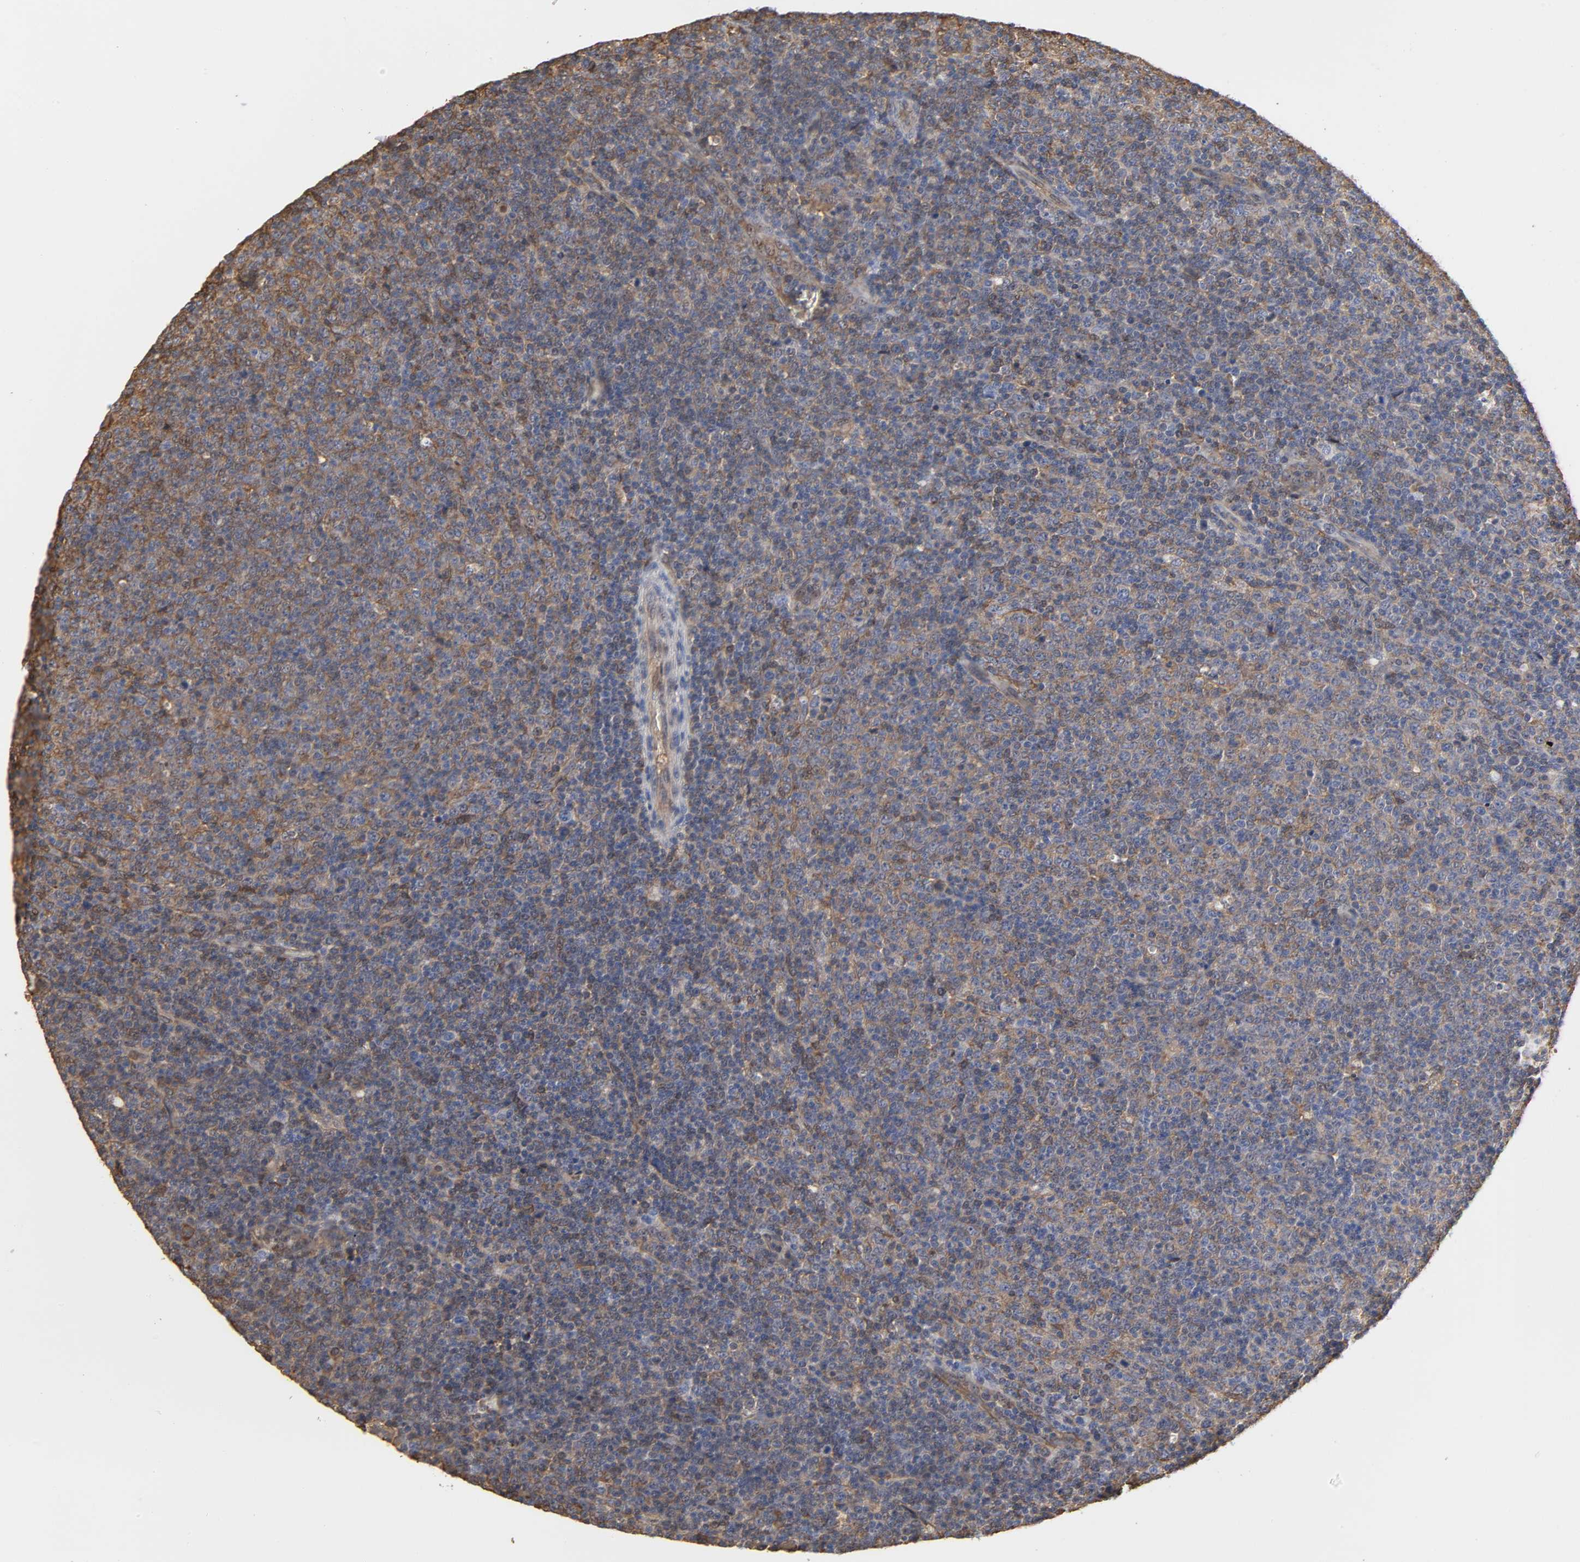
{"staining": {"intensity": "weak", "quantity": ">75%", "location": "cytoplasmic/membranous"}, "tissue": "lymphoma", "cell_type": "Tumor cells", "image_type": "cancer", "snomed": [{"axis": "morphology", "description": "Malignant lymphoma, non-Hodgkin's type, Low grade"}, {"axis": "topography", "description": "Lymph node"}], "caption": "Lymphoma stained with immunohistochemistry (IHC) displays weak cytoplasmic/membranous staining in approximately >75% of tumor cells.", "gene": "ANXA2", "patient": {"sex": "male", "age": 70}}